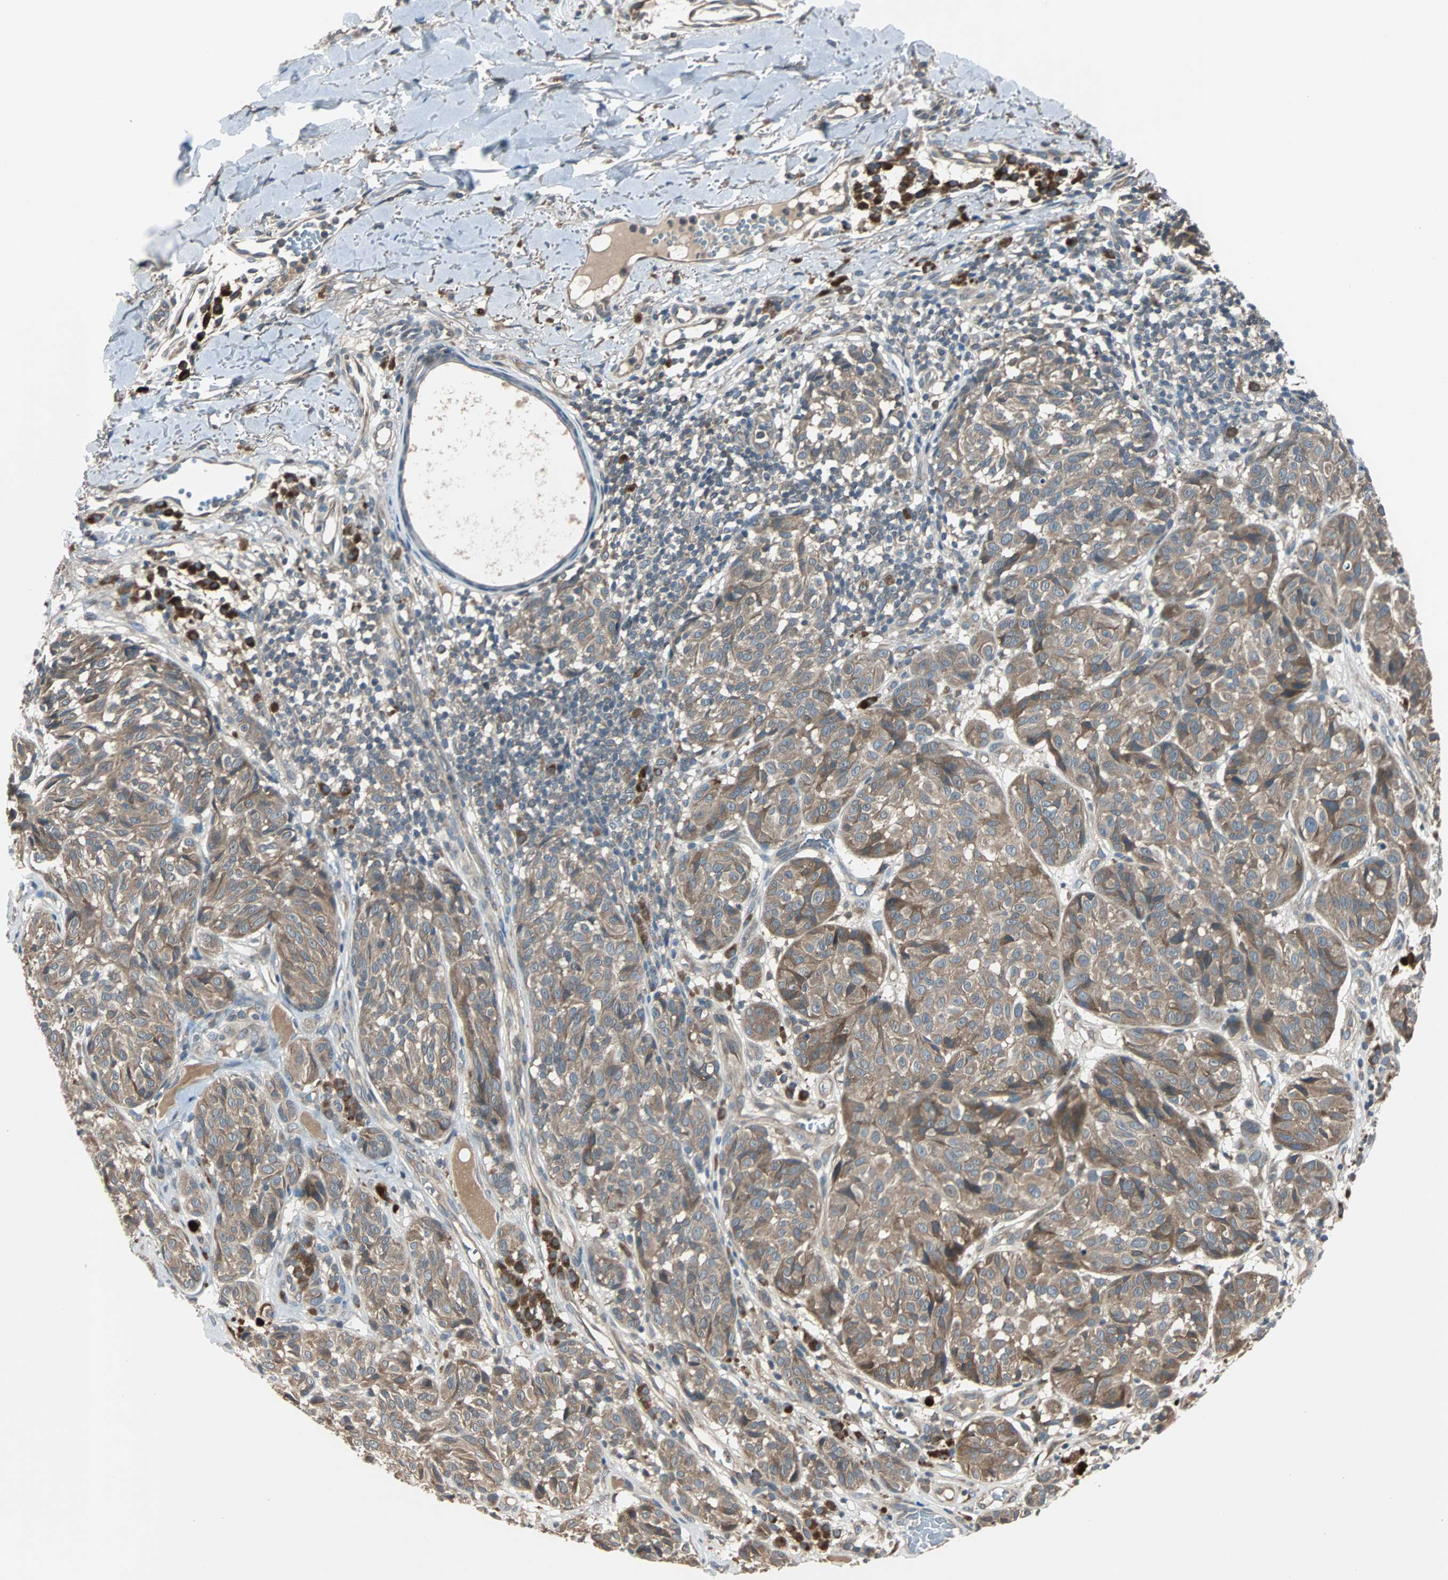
{"staining": {"intensity": "moderate", "quantity": ">75%", "location": "cytoplasmic/membranous"}, "tissue": "melanoma", "cell_type": "Tumor cells", "image_type": "cancer", "snomed": [{"axis": "morphology", "description": "Malignant melanoma, NOS"}, {"axis": "topography", "description": "Skin"}], "caption": "Human melanoma stained for a protein (brown) demonstrates moderate cytoplasmic/membranous positive positivity in about >75% of tumor cells.", "gene": "ARF1", "patient": {"sex": "female", "age": 46}}